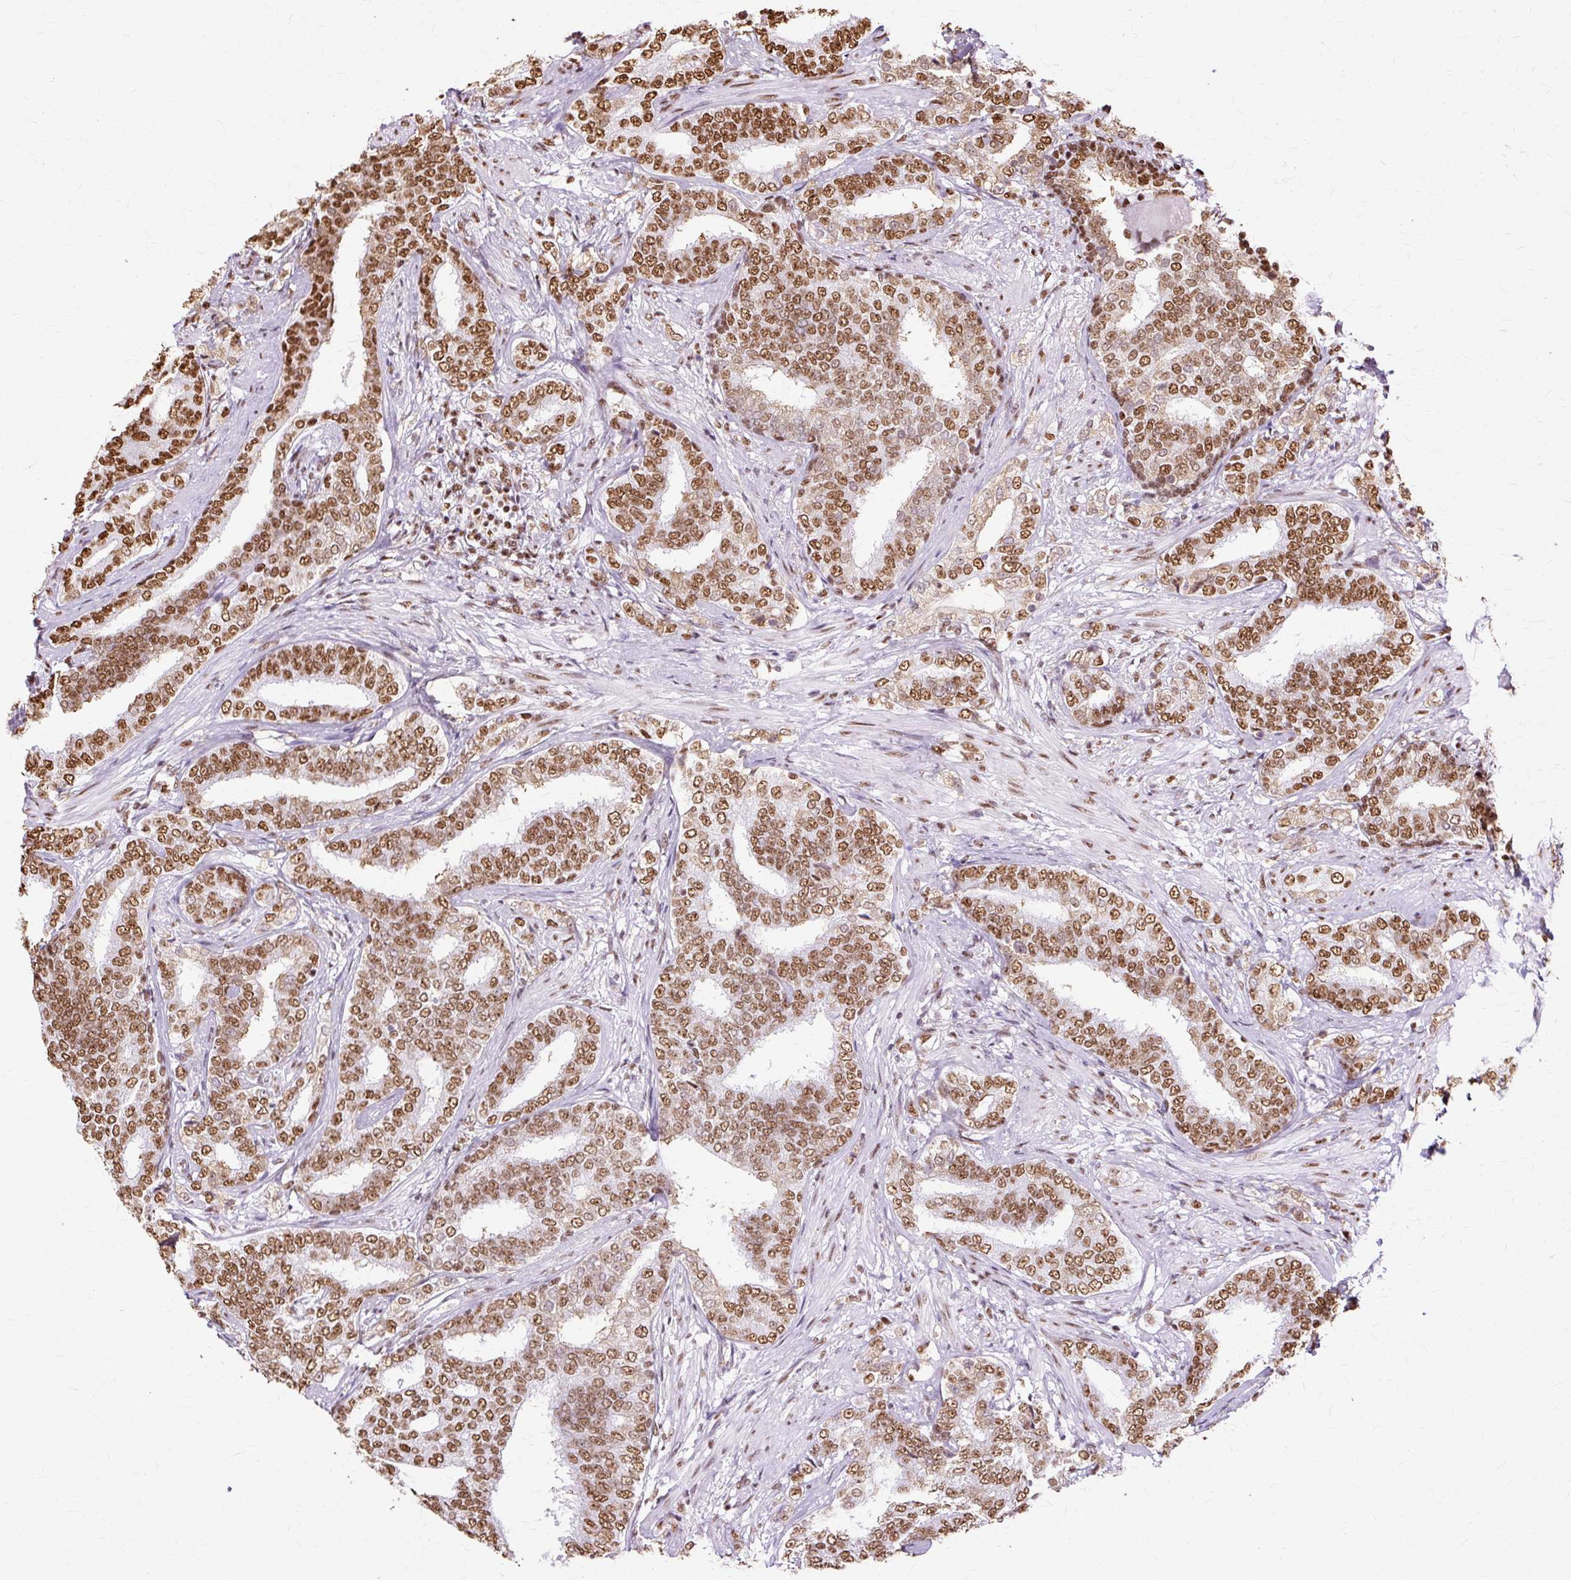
{"staining": {"intensity": "moderate", "quantity": ">75%", "location": "nuclear"}, "tissue": "prostate cancer", "cell_type": "Tumor cells", "image_type": "cancer", "snomed": [{"axis": "morphology", "description": "Adenocarcinoma, High grade"}, {"axis": "topography", "description": "Prostate"}], "caption": "Prostate cancer (adenocarcinoma (high-grade)) tissue shows moderate nuclear expression in about >75% of tumor cells, visualized by immunohistochemistry. The staining is performed using DAB brown chromogen to label protein expression. The nuclei are counter-stained blue using hematoxylin.", "gene": "XRCC6", "patient": {"sex": "male", "age": 72}}